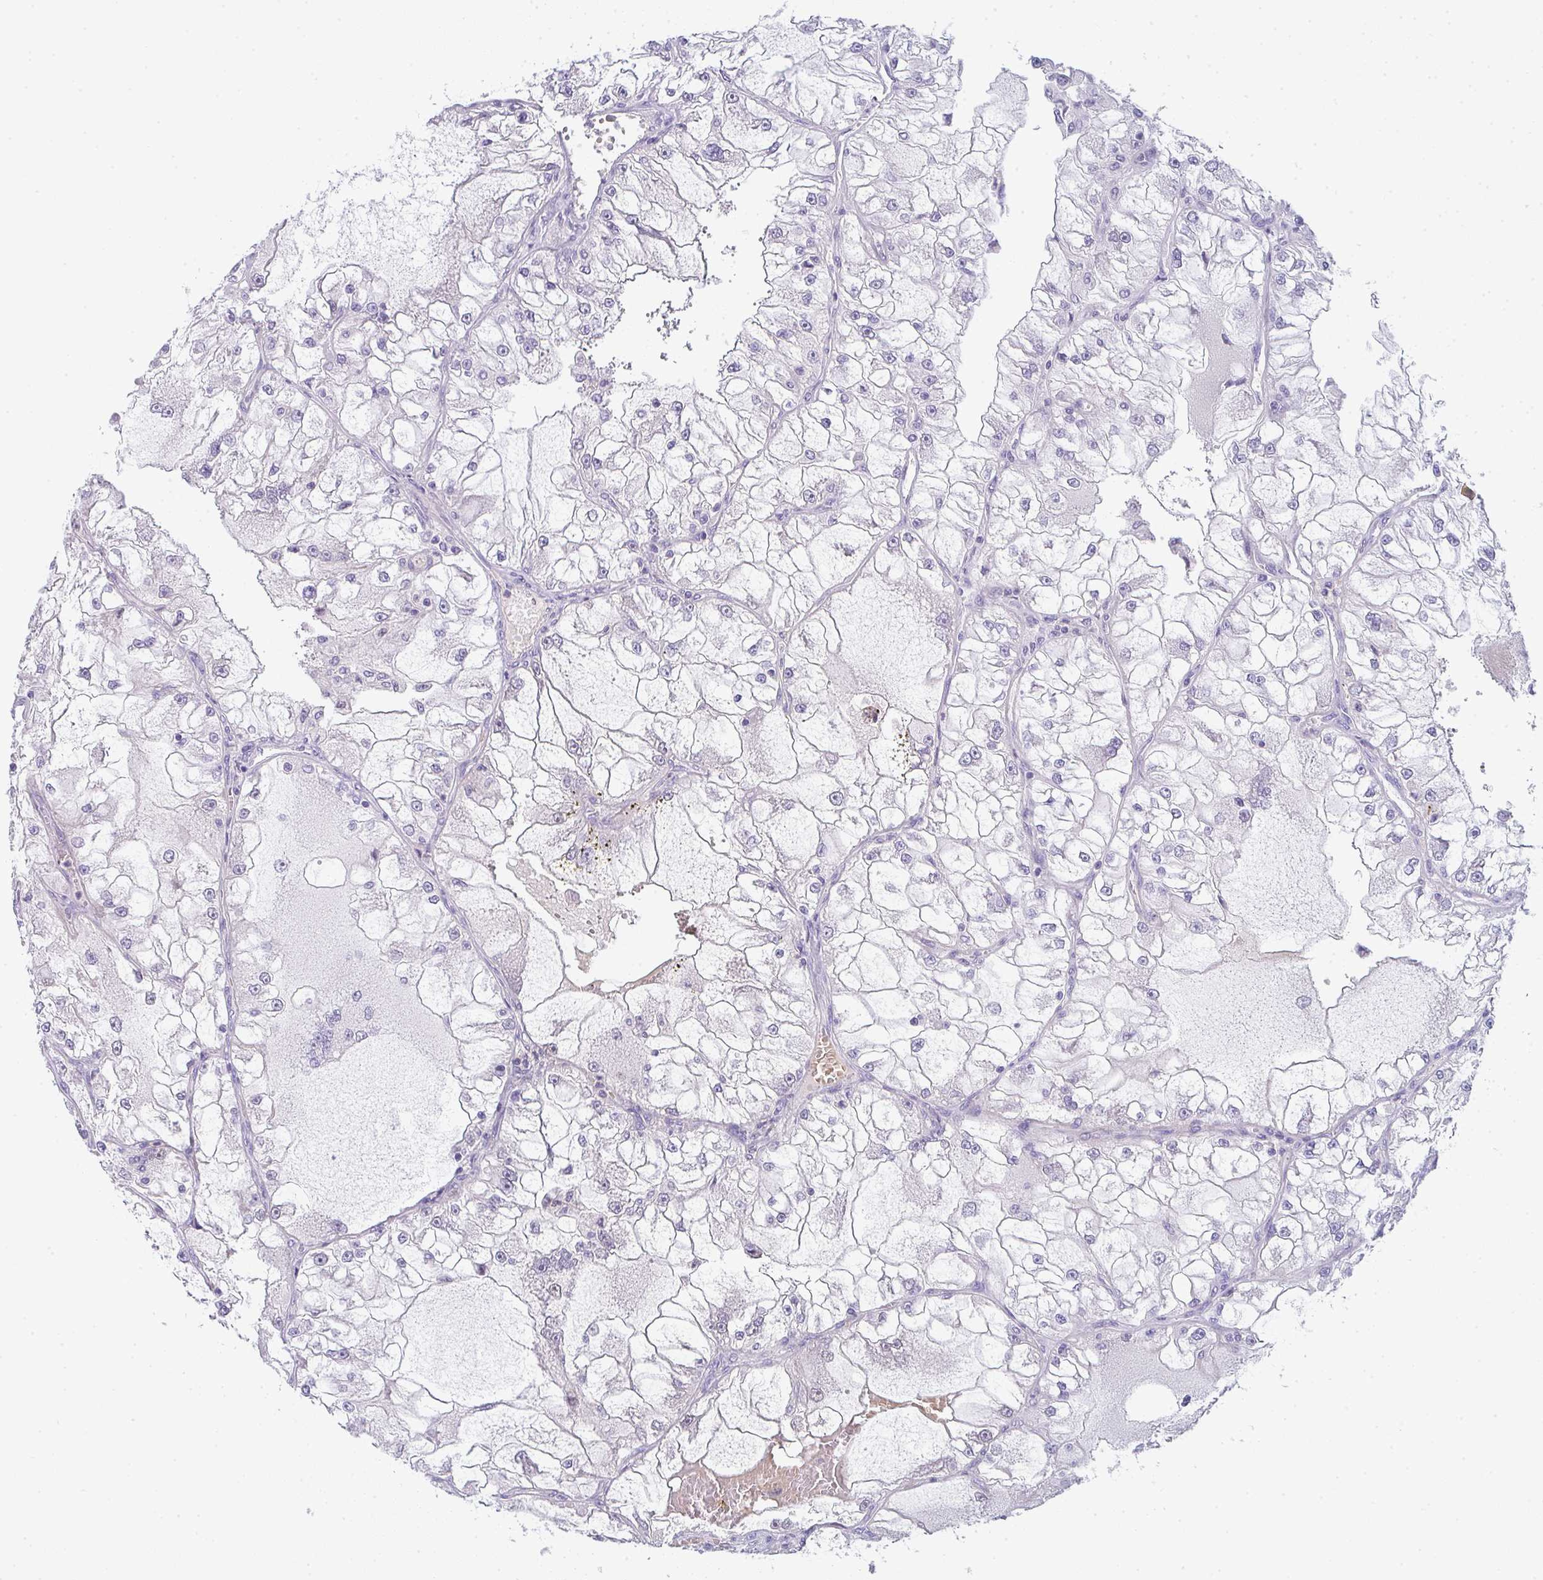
{"staining": {"intensity": "negative", "quantity": "none", "location": "none"}, "tissue": "renal cancer", "cell_type": "Tumor cells", "image_type": "cancer", "snomed": [{"axis": "morphology", "description": "Adenocarcinoma, NOS"}, {"axis": "topography", "description": "Kidney"}], "caption": "DAB (3,3'-diaminobenzidine) immunohistochemical staining of adenocarcinoma (renal) reveals no significant expression in tumor cells.", "gene": "CACNA1S", "patient": {"sex": "female", "age": 72}}